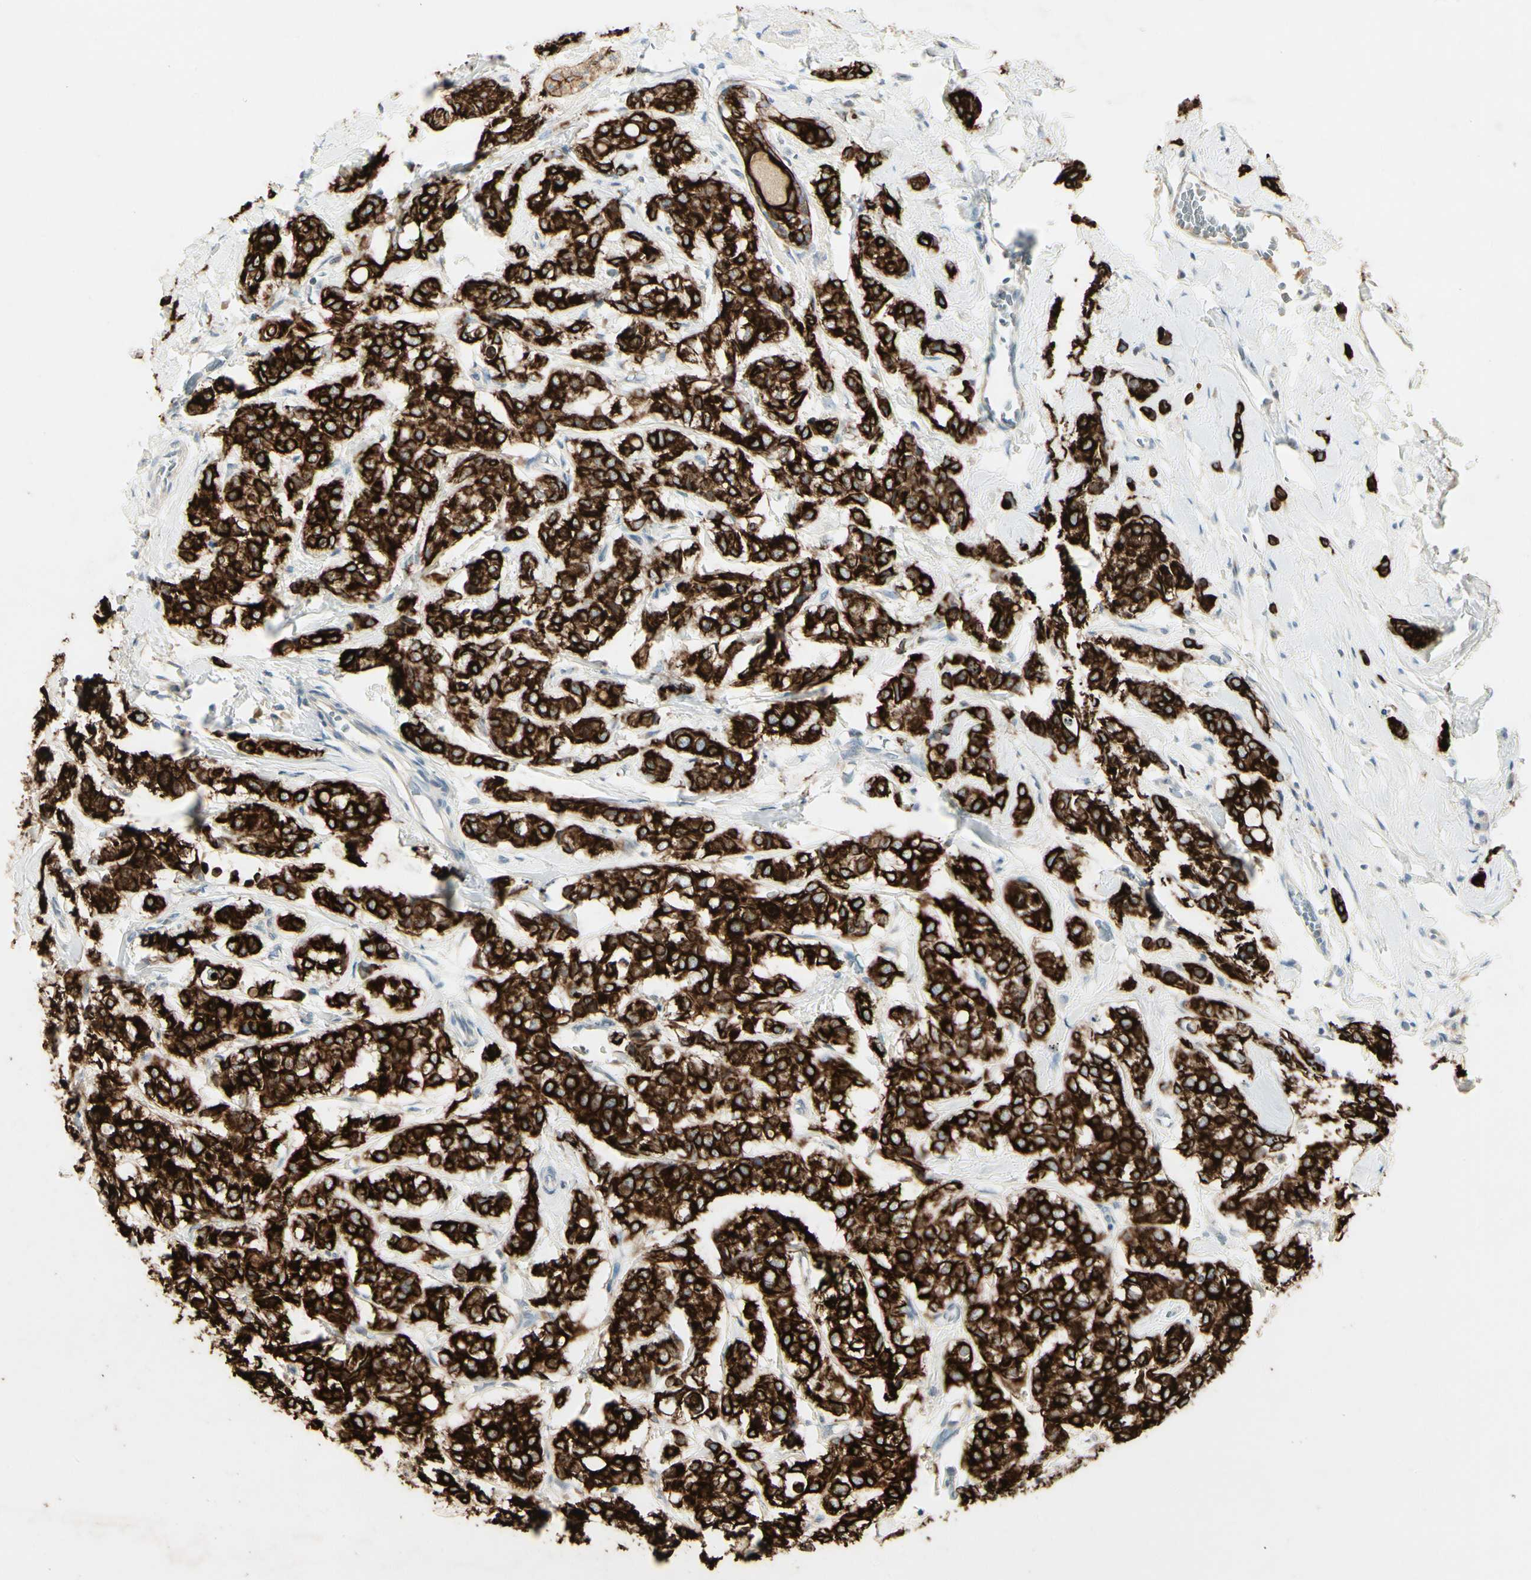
{"staining": {"intensity": "strong", "quantity": ">75%", "location": "cytoplasmic/membranous"}, "tissue": "breast cancer", "cell_type": "Tumor cells", "image_type": "cancer", "snomed": [{"axis": "morphology", "description": "Lobular carcinoma"}, {"axis": "topography", "description": "Breast"}], "caption": "Breast cancer tissue displays strong cytoplasmic/membranous expression in about >75% of tumor cells Nuclei are stained in blue.", "gene": "SKIL", "patient": {"sex": "female", "age": 60}}